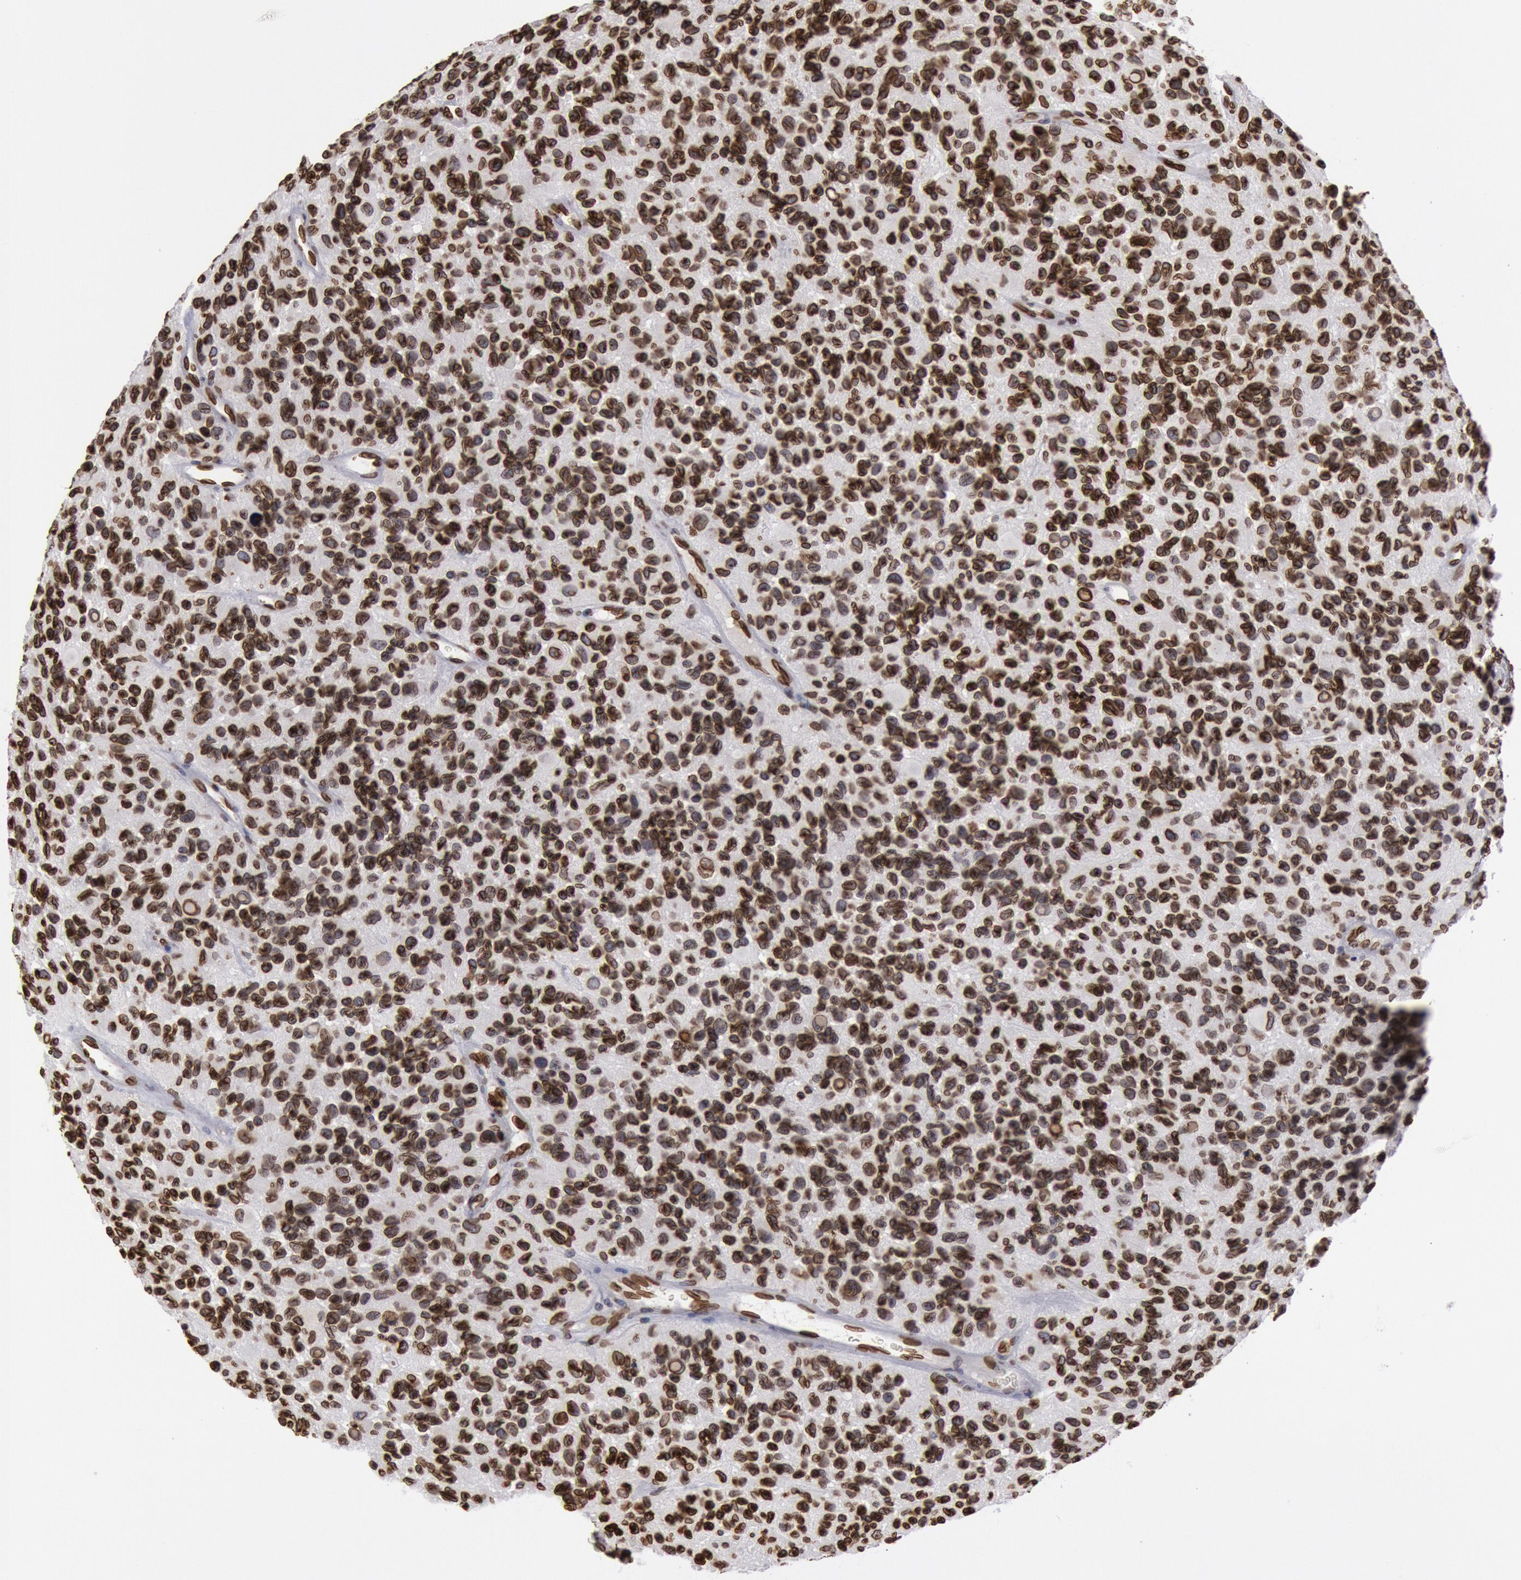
{"staining": {"intensity": "strong", "quantity": ">75%", "location": "cytoplasmic/membranous,nuclear"}, "tissue": "glioma", "cell_type": "Tumor cells", "image_type": "cancer", "snomed": [{"axis": "morphology", "description": "Glioma, malignant, High grade"}, {"axis": "topography", "description": "Brain"}], "caption": "Protein expression analysis of glioma exhibits strong cytoplasmic/membranous and nuclear positivity in approximately >75% of tumor cells.", "gene": "SUN2", "patient": {"sex": "male", "age": 77}}